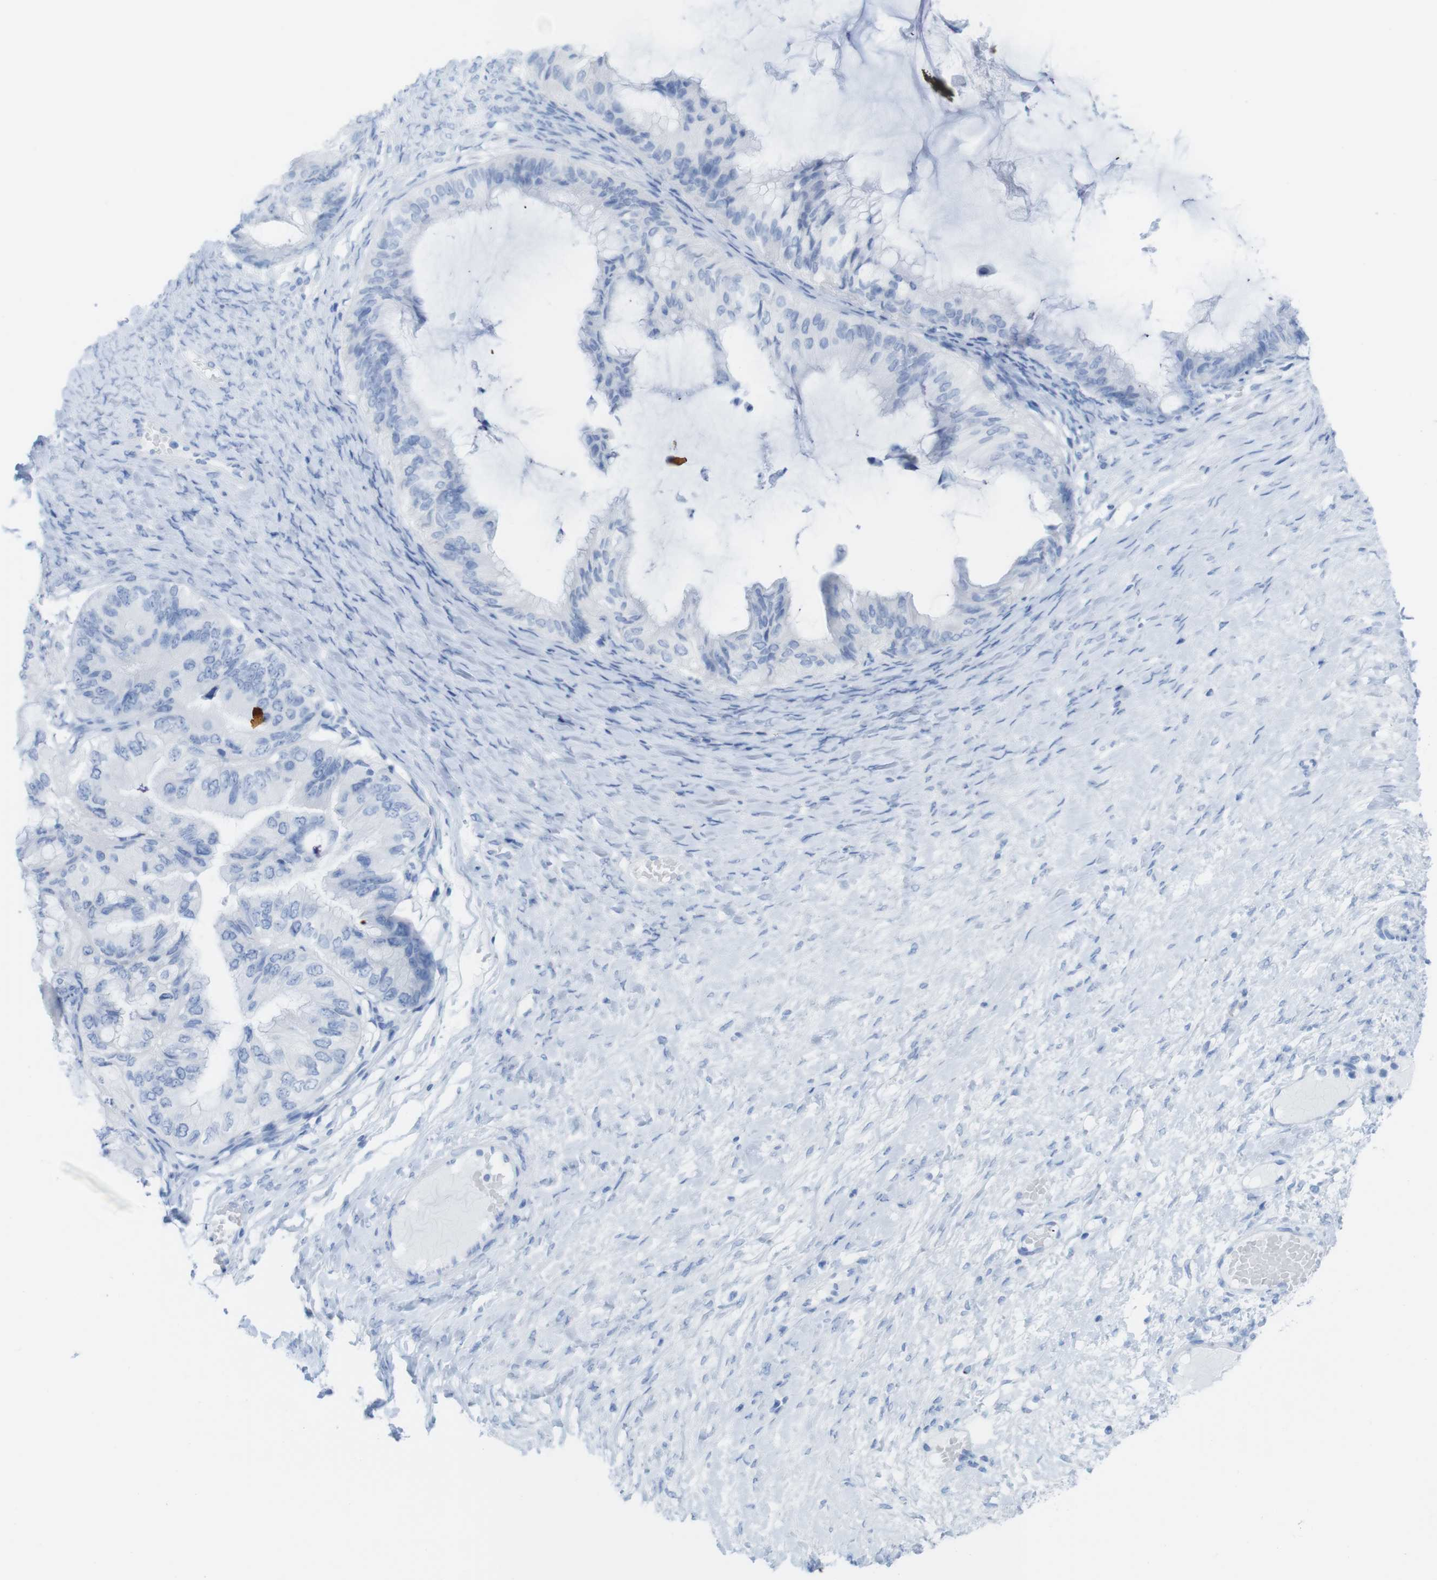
{"staining": {"intensity": "negative", "quantity": "none", "location": "none"}, "tissue": "ovarian cancer", "cell_type": "Tumor cells", "image_type": "cancer", "snomed": [{"axis": "morphology", "description": "Cystadenocarcinoma, mucinous, NOS"}, {"axis": "topography", "description": "Ovary"}], "caption": "Immunohistochemical staining of human ovarian cancer exhibits no significant expression in tumor cells.", "gene": "MYH7", "patient": {"sex": "female", "age": 61}}